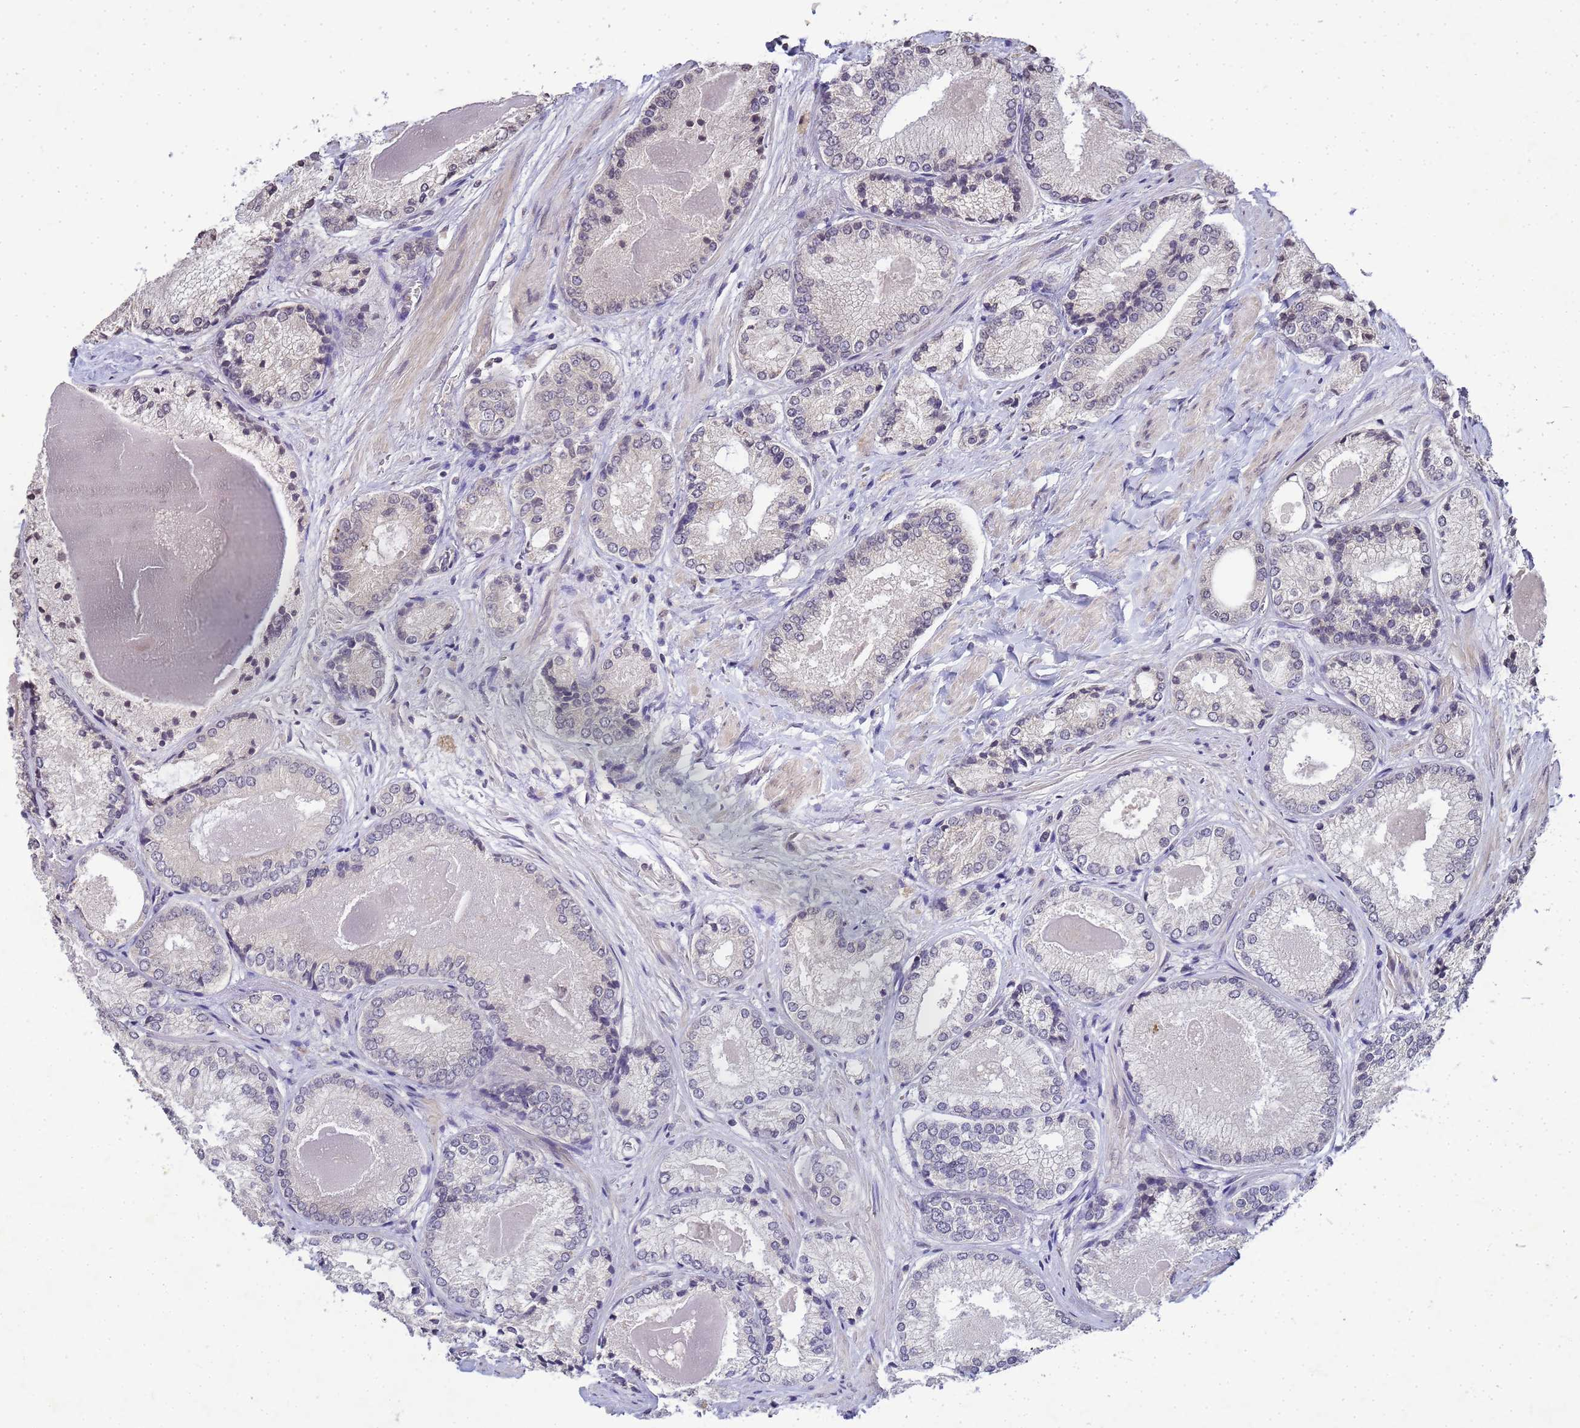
{"staining": {"intensity": "negative", "quantity": "none", "location": "none"}, "tissue": "prostate cancer", "cell_type": "Tumor cells", "image_type": "cancer", "snomed": [{"axis": "morphology", "description": "Adenocarcinoma, Low grade"}, {"axis": "topography", "description": "Prostate"}], "caption": "This is an immunohistochemistry photomicrograph of prostate cancer. There is no expression in tumor cells.", "gene": "MYL7", "patient": {"sex": "male", "age": 68}}